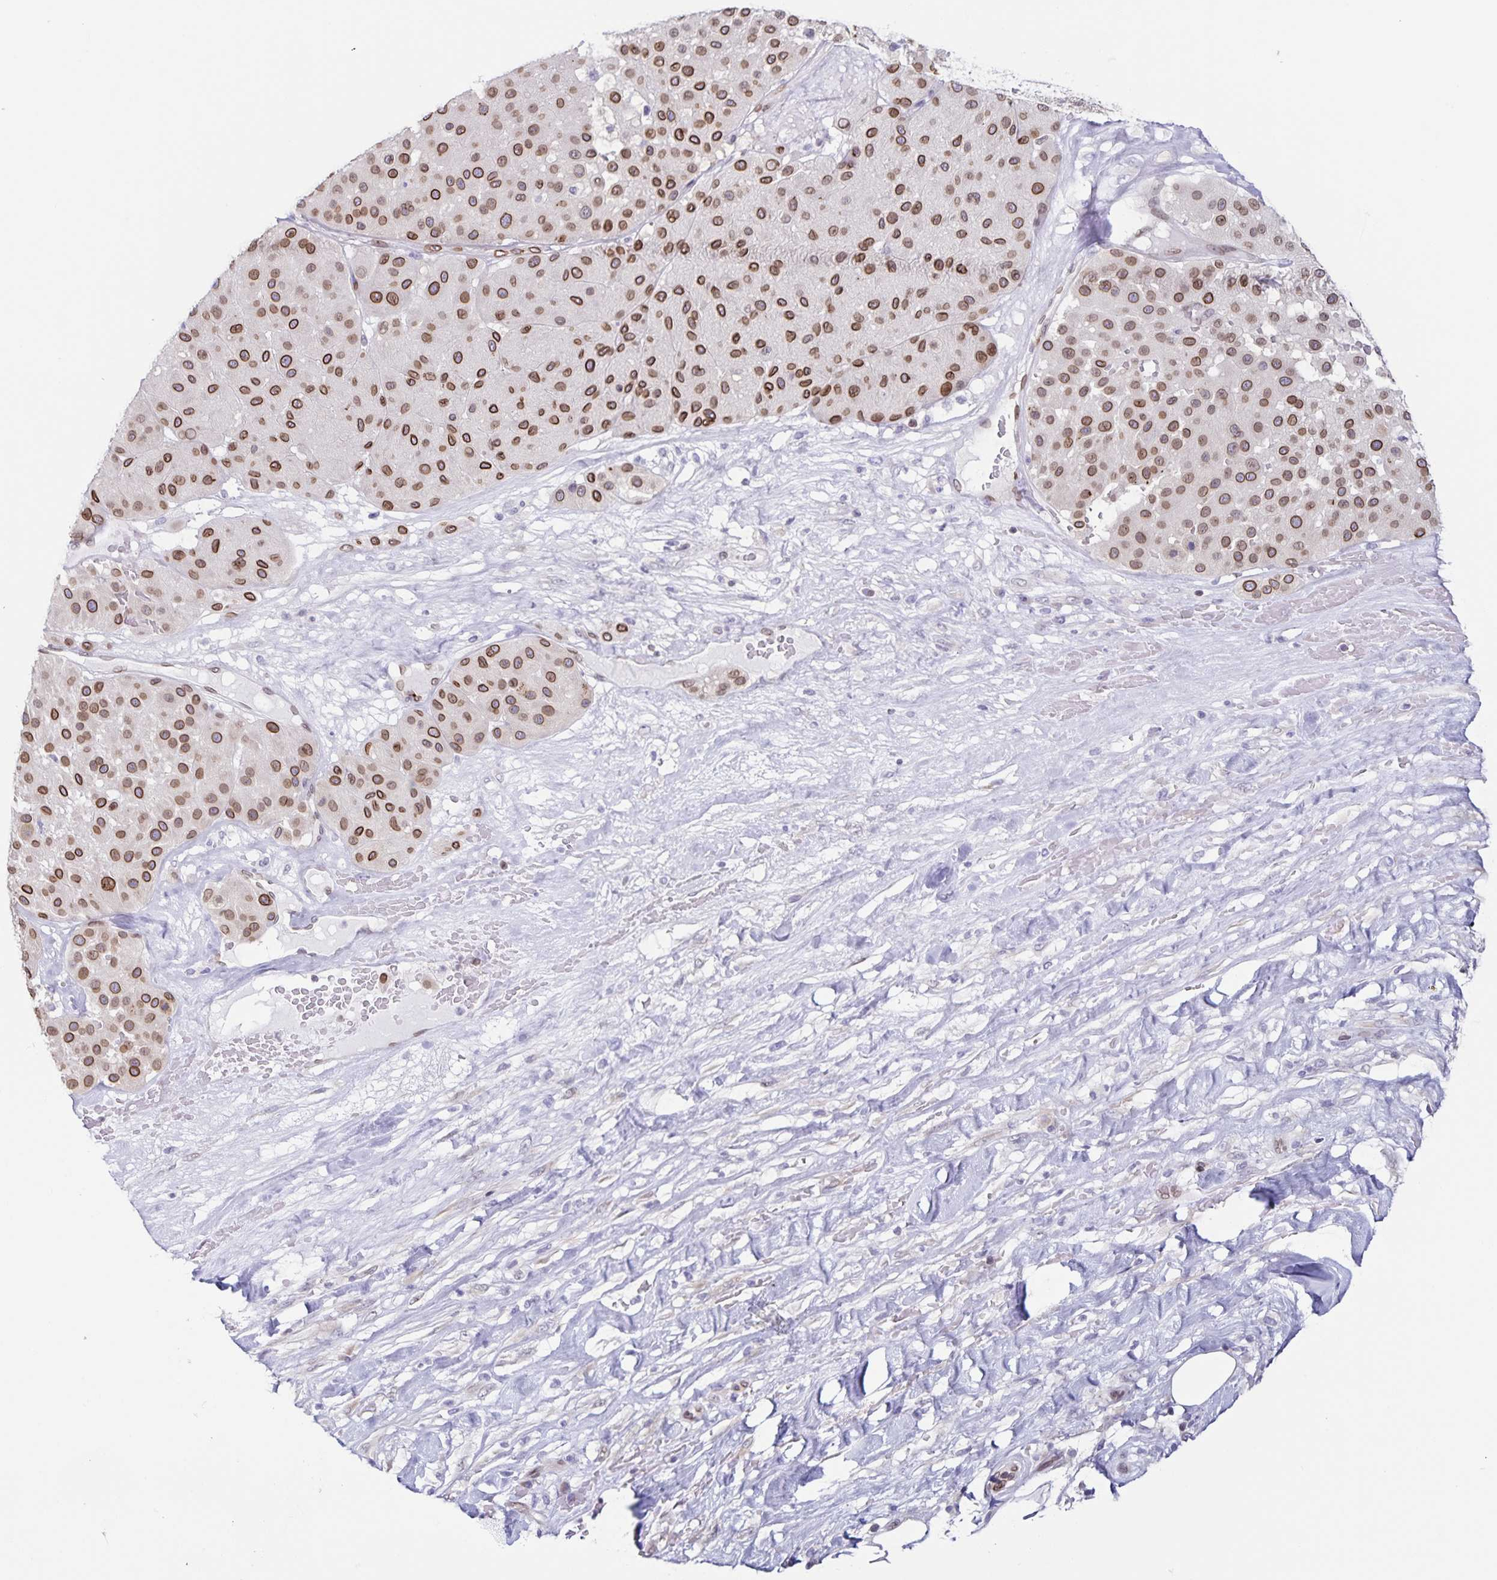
{"staining": {"intensity": "strong", "quantity": ">75%", "location": "cytoplasmic/membranous,nuclear"}, "tissue": "melanoma", "cell_type": "Tumor cells", "image_type": "cancer", "snomed": [{"axis": "morphology", "description": "Malignant melanoma, Metastatic site"}, {"axis": "topography", "description": "Smooth muscle"}], "caption": "This micrograph displays immunohistochemistry staining of melanoma, with high strong cytoplasmic/membranous and nuclear staining in approximately >75% of tumor cells.", "gene": "SYNE2", "patient": {"sex": "male", "age": 41}}